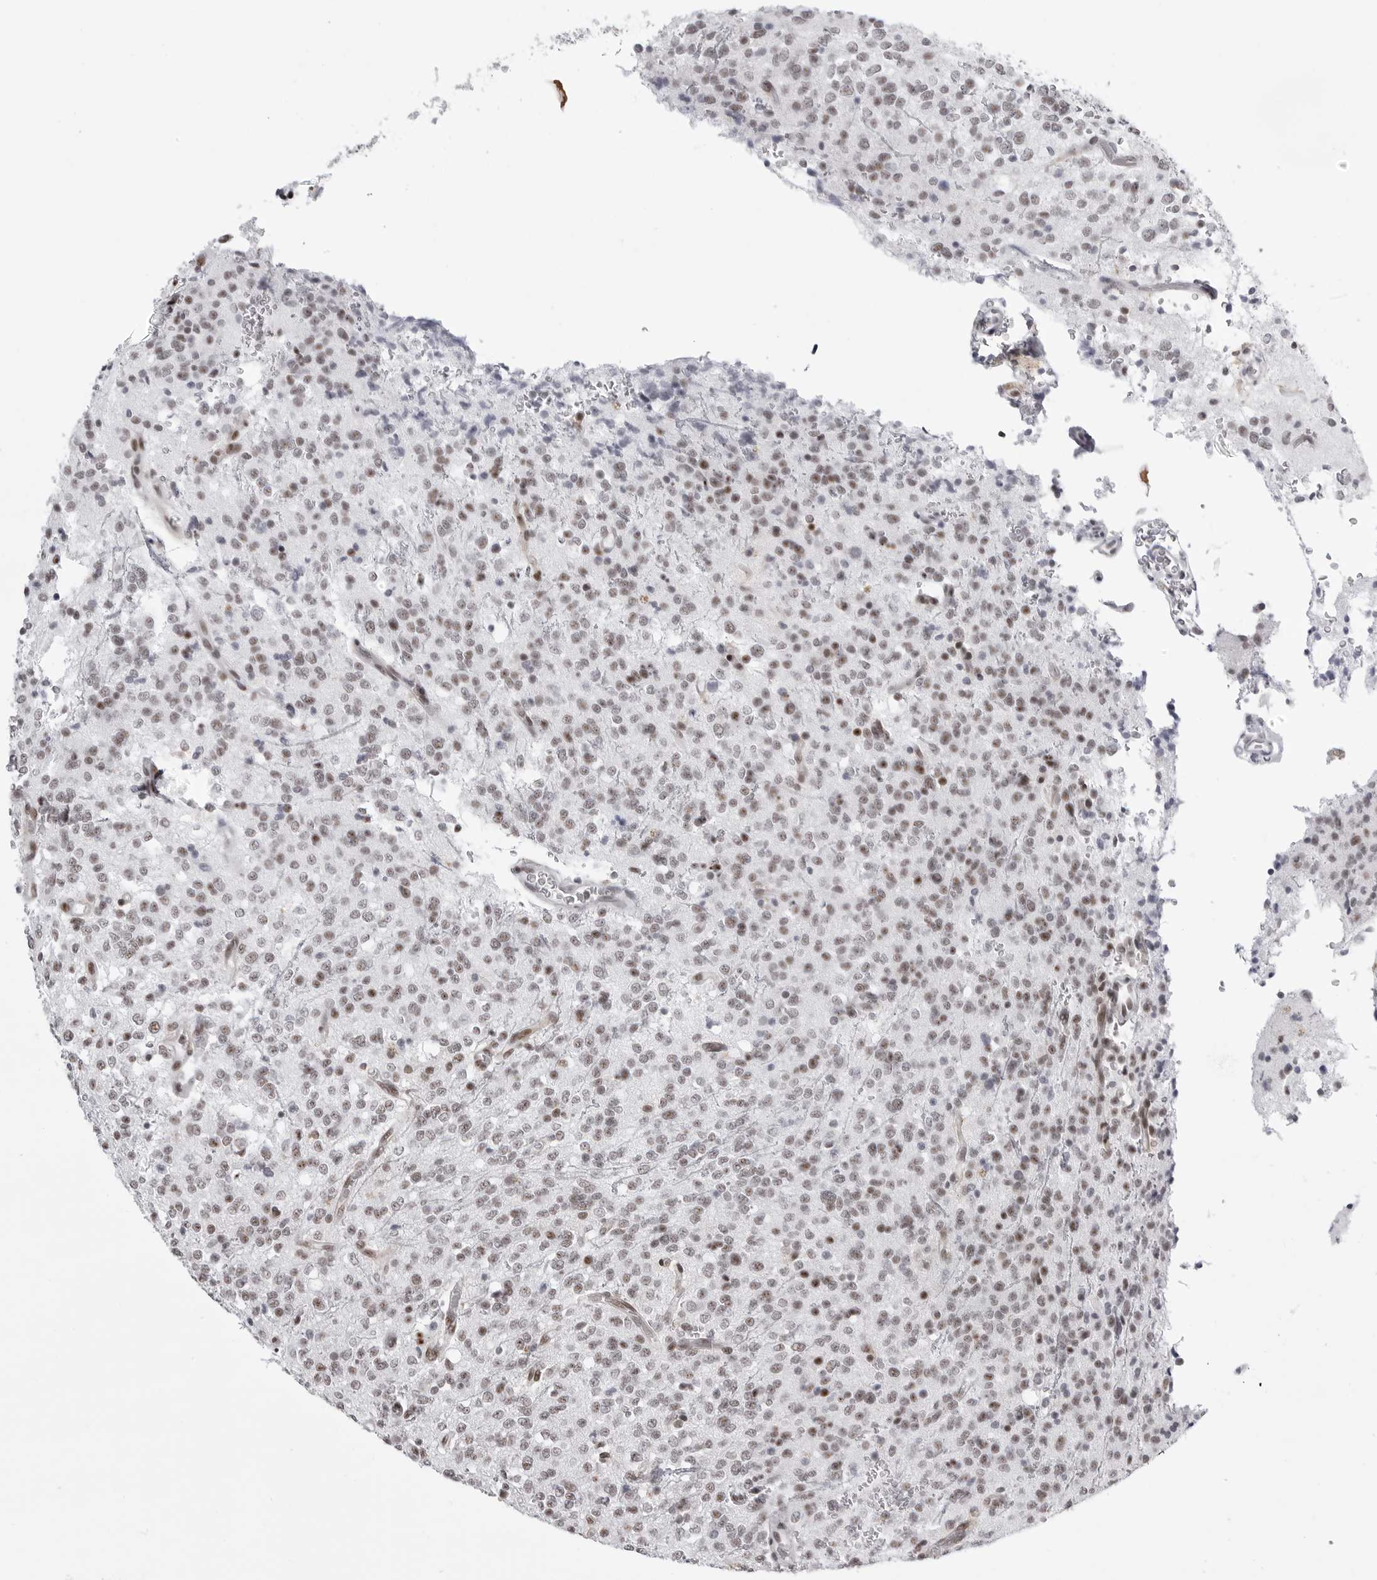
{"staining": {"intensity": "weak", "quantity": "25%-75%", "location": "nuclear"}, "tissue": "glioma", "cell_type": "Tumor cells", "image_type": "cancer", "snomed": [{"axis": "morphology", "description": "Glioma, malignant, High grade"}, {"axis": "topography", "description": "Brain"}], "caption": "Protein expression analysis of human malignant glioma (high-grade) reveals weak nuclear positivity in about 25%-75% of tumor cells. (brown staining indicates protein expression, while blue staining denotes nuclei).", "gene": "WRAP53", "patient": {"sex": "male", "age": 34}}